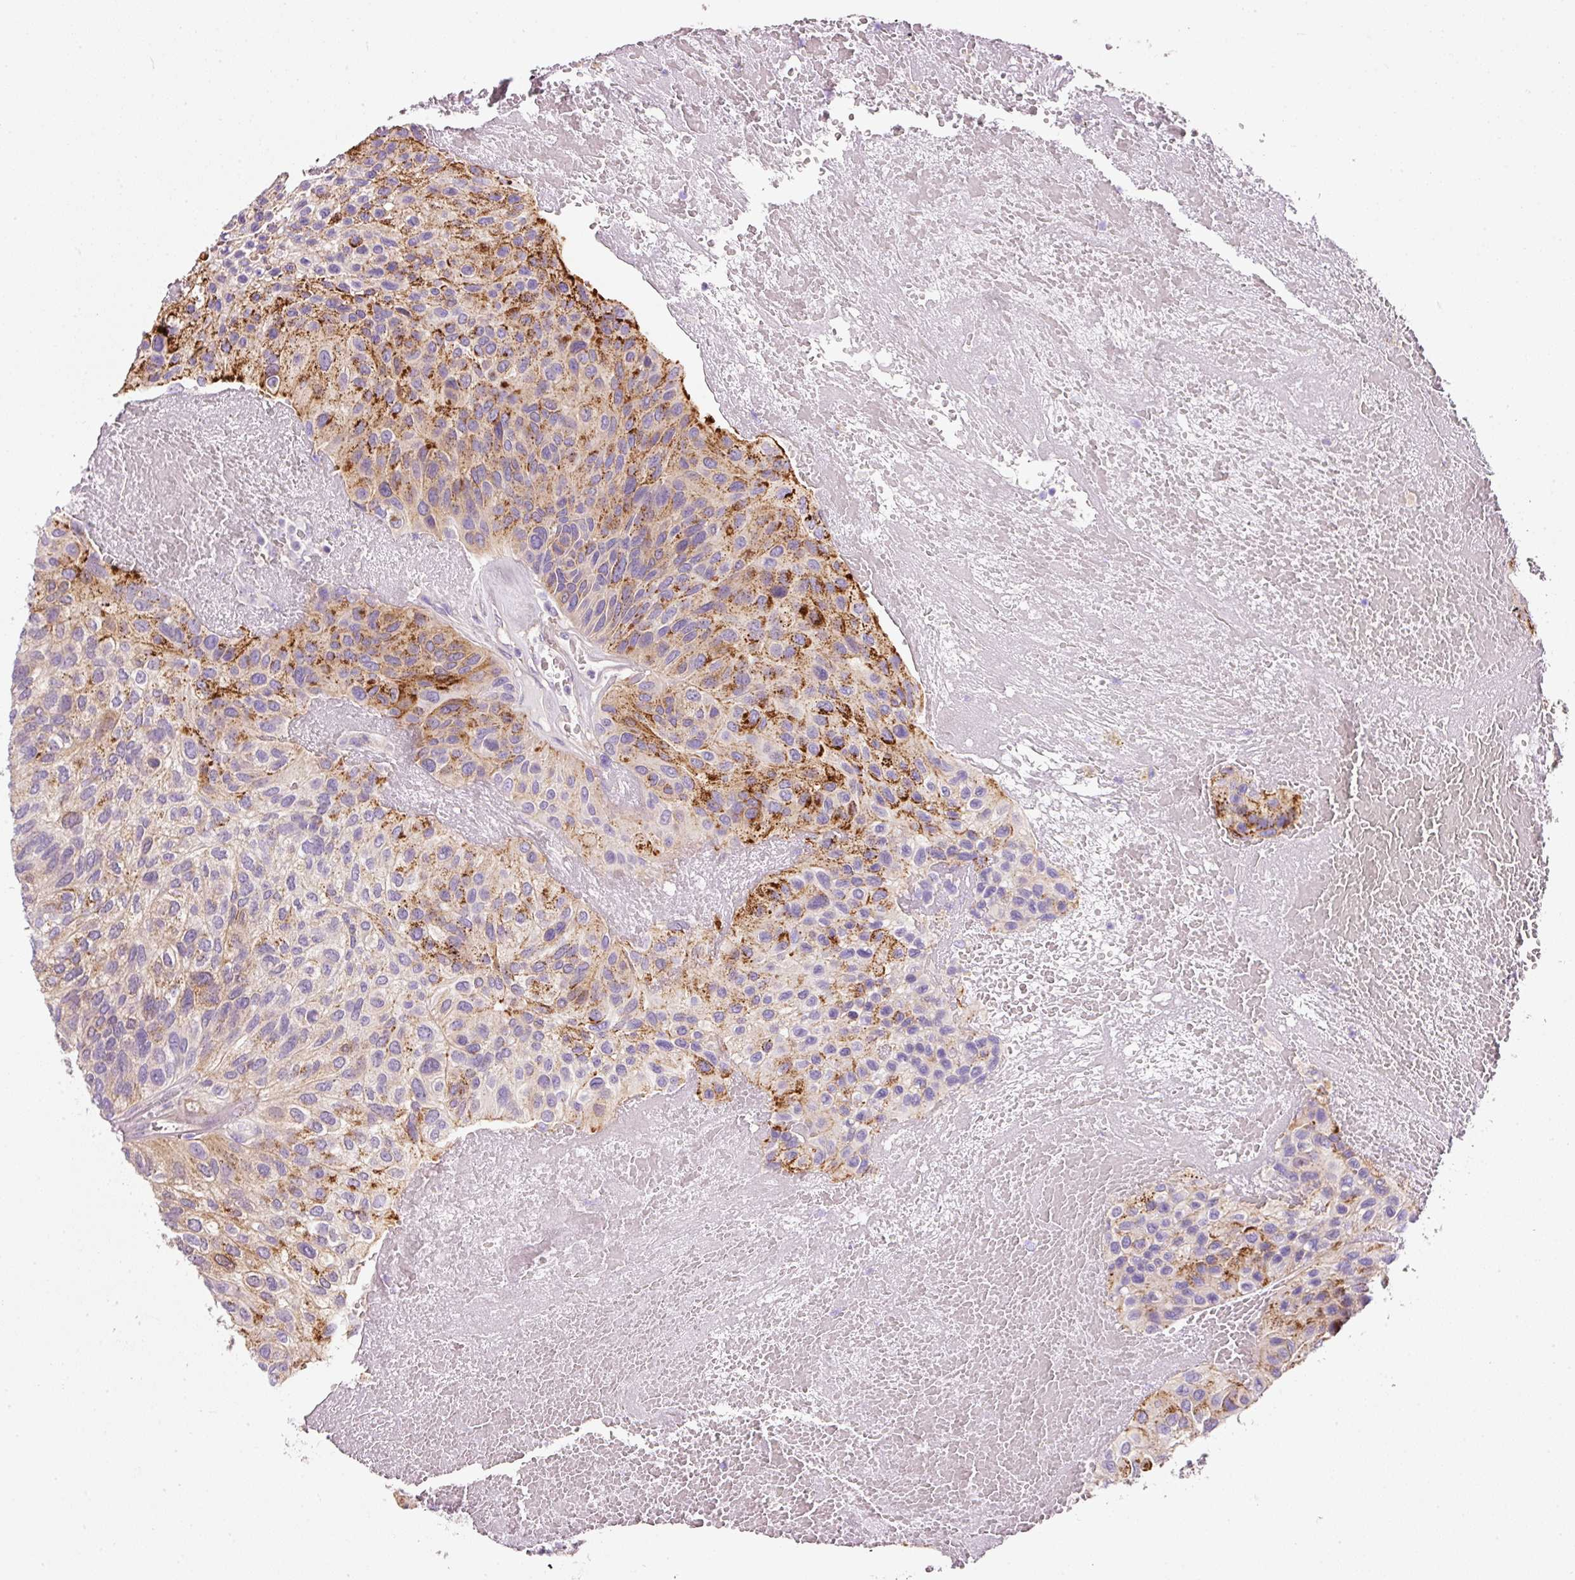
{"staining": {"intensity": "strong", "quantity": "<25%", "location": "cytoplasmic/membranous"}, "tissue": "urothelial cancer", "cell_type": "Tumor cells", "image_type": "cancer", "snomed": [{"axis": "morphology", "description": "Urothelial carcinoma, High grade"}, {"axis": "topography", "description": "Urinary bladder"}], "caption": "Strong cytoplasmic/membranous staining is seen in approximately <25% of tumor cells in urothelial cancer.", "gene": "SOS2", "patient": {"sex": "male", "age": 66}}